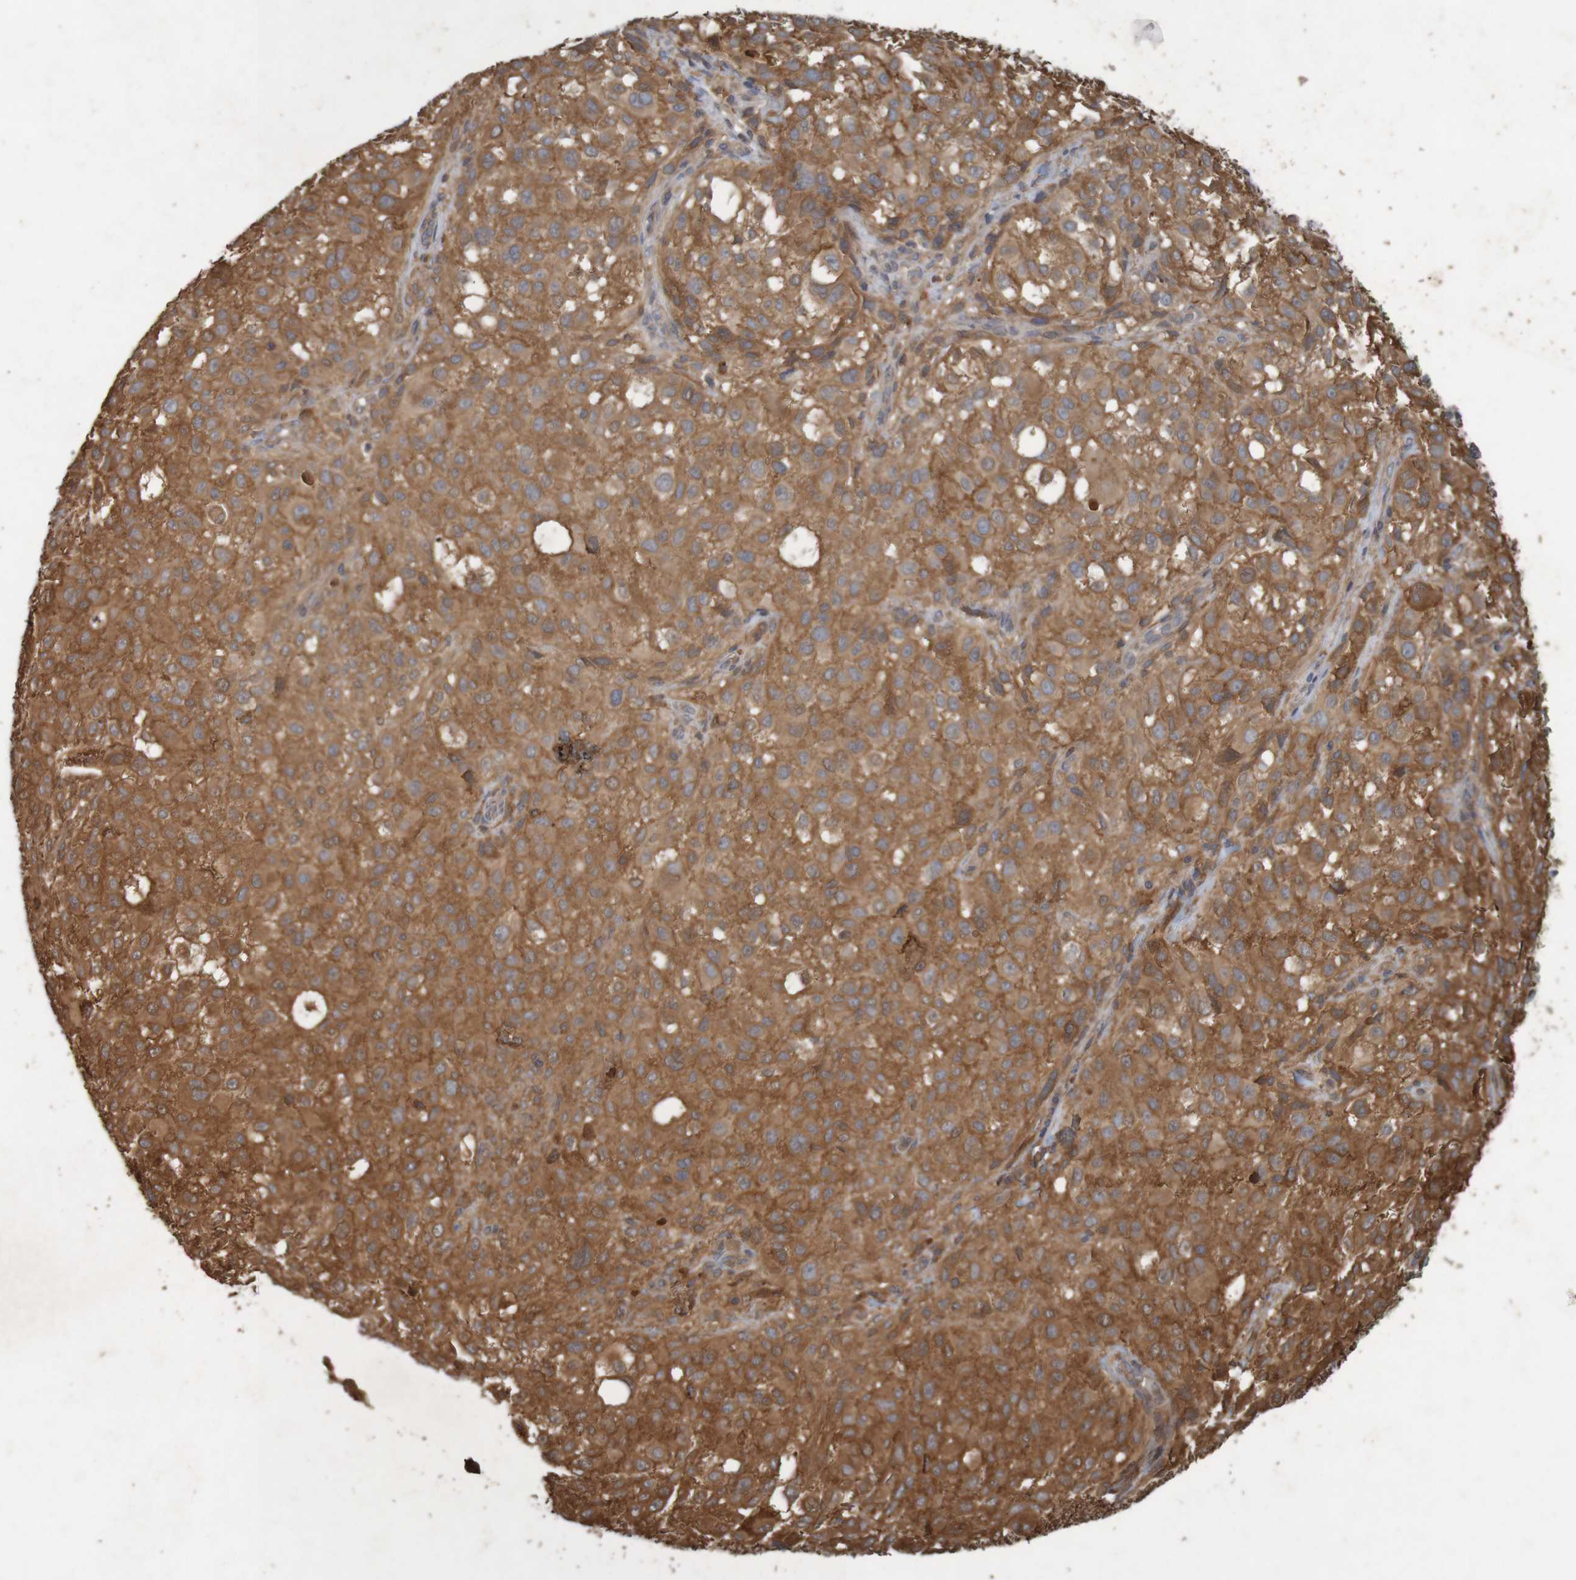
{"staining": {"intensity": "moderate", "quantity": ">75%", "location": "cytoplasmic/membranous"}, "tissue": "melanoma", "cell_type": "Tumor cells", "image_type": "cancer", "snomed": [{"axis": "morphology", "description": "Necrosis, NOS"}, {"axis": "morphology", "description": "Malignant melanoma, NOS"}, {"axis": "topography", "description": "Skin"}], "caption": "Protein staining demonstrates moderate cytoplasmic/membranous positivity in approximately >75% of tumor cells in malignant melanoma.", "gene": "ARHGEF11", "patient": {"sex": "female", "age": 87}}